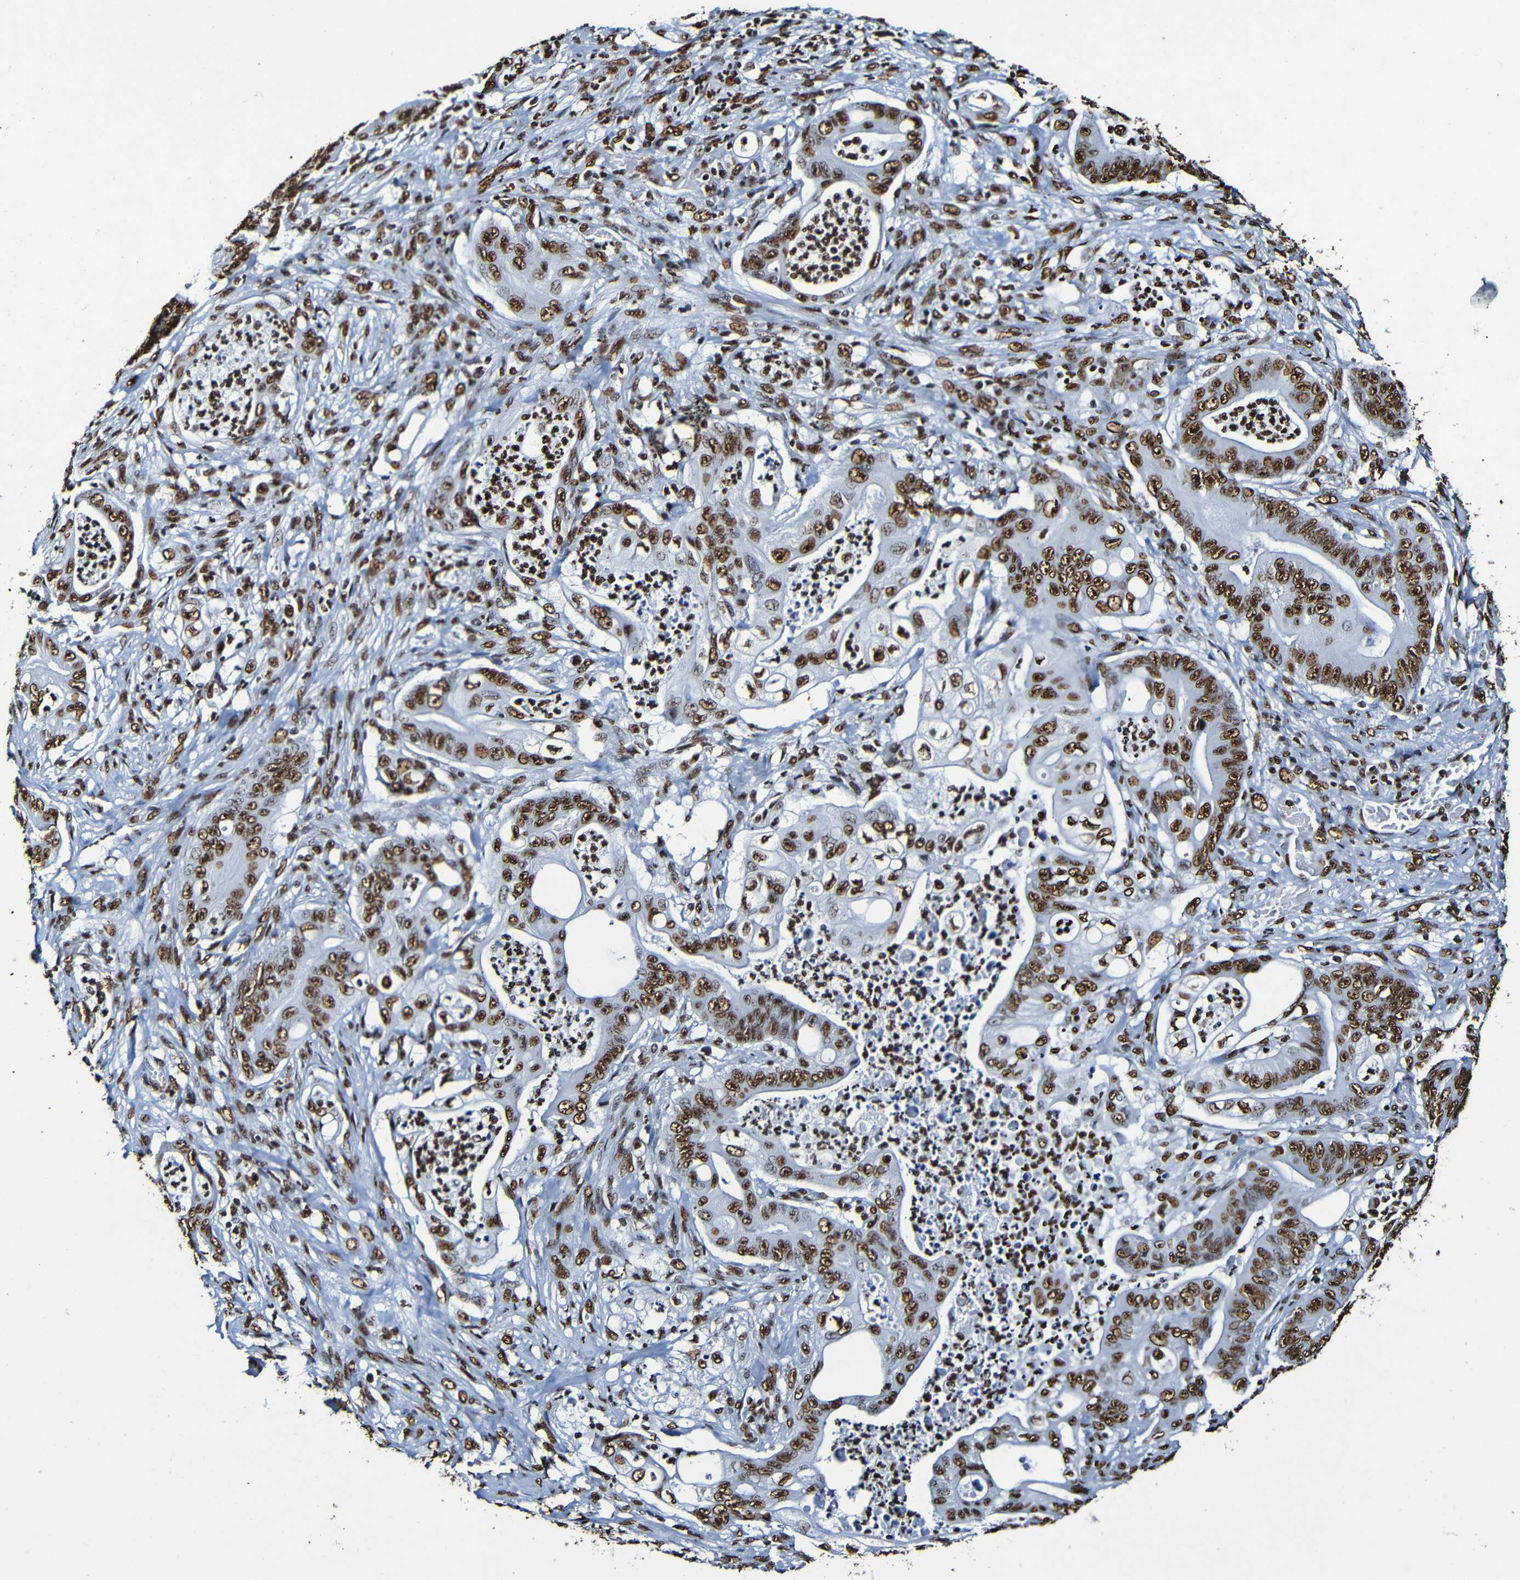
{"staining": {"intensity": "strong", "quantity": ">75%", "location": "nuclear"}, "tissue": "stomach cancer", "cell_type": "Tumor cells", "image_type": "cancer", "snomed": [{"axis": "morphology", "description": "Adenocarcinoma, NOS"}, {"axis": "topography", "description": "Stomach"}], "caption": "A high amount of strong nuclear staining is seen in about >75% of tumor cells in stomach cancer tissue.", "gene": "SRSF3", "patient": {"sex": "female", "age": 73}}